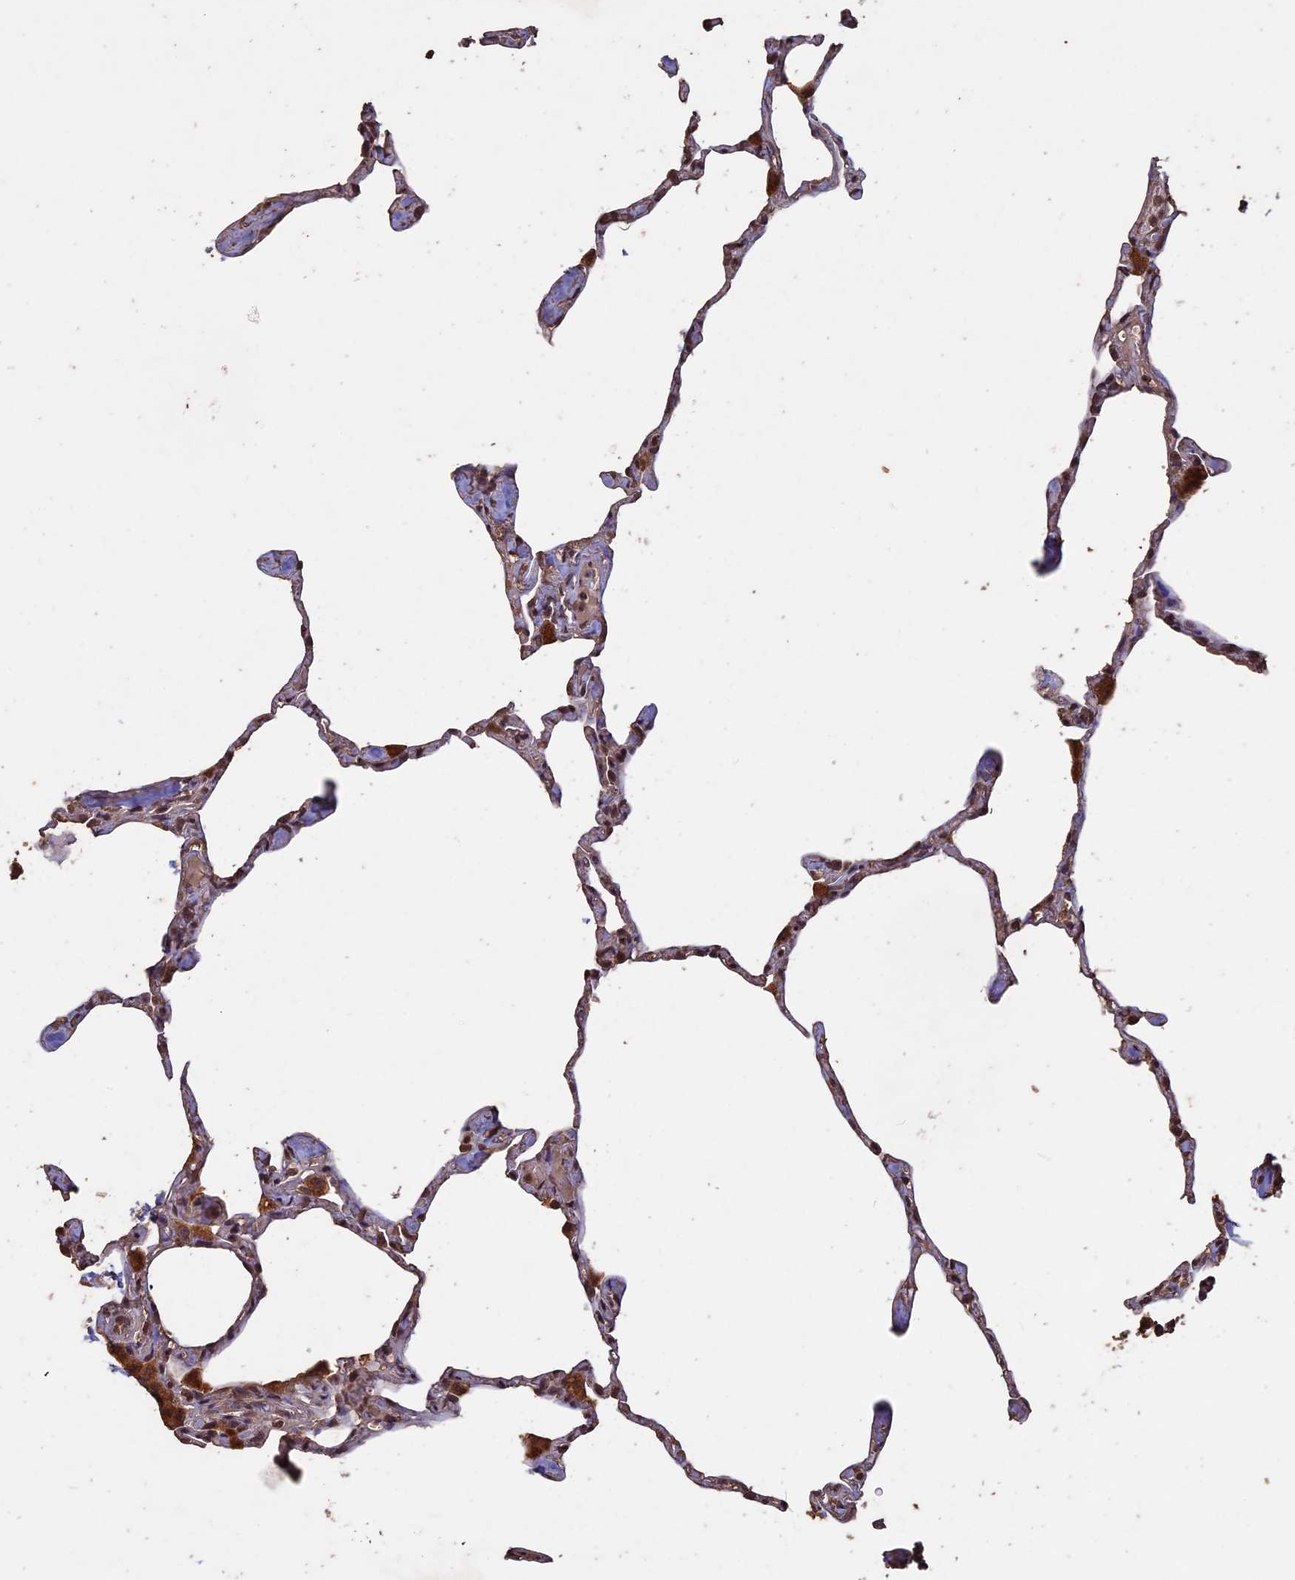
{"staining": {"intensity": "weak", "quantity": ">75%", "location": "cytoplasmic/membranous"}, "tissue": "lung", "cell_type": "Alveolar cells", "image_type": "normal", "snomed": [{"axis": "morphology", "description": "Normal tissue, NOS"}, {"axis": "topography", "description": "Lung"}], "caption": "DAB immunohistochemical staining of unremarkable lung reveals weak cytoplasmic/membranous protein staining in about >75% of alveolar cells. (DAB = brown stain, brightfield microscopy at high magnification).", "gene": "HUNK", "patient": {"sex": "male", "age": 65}}